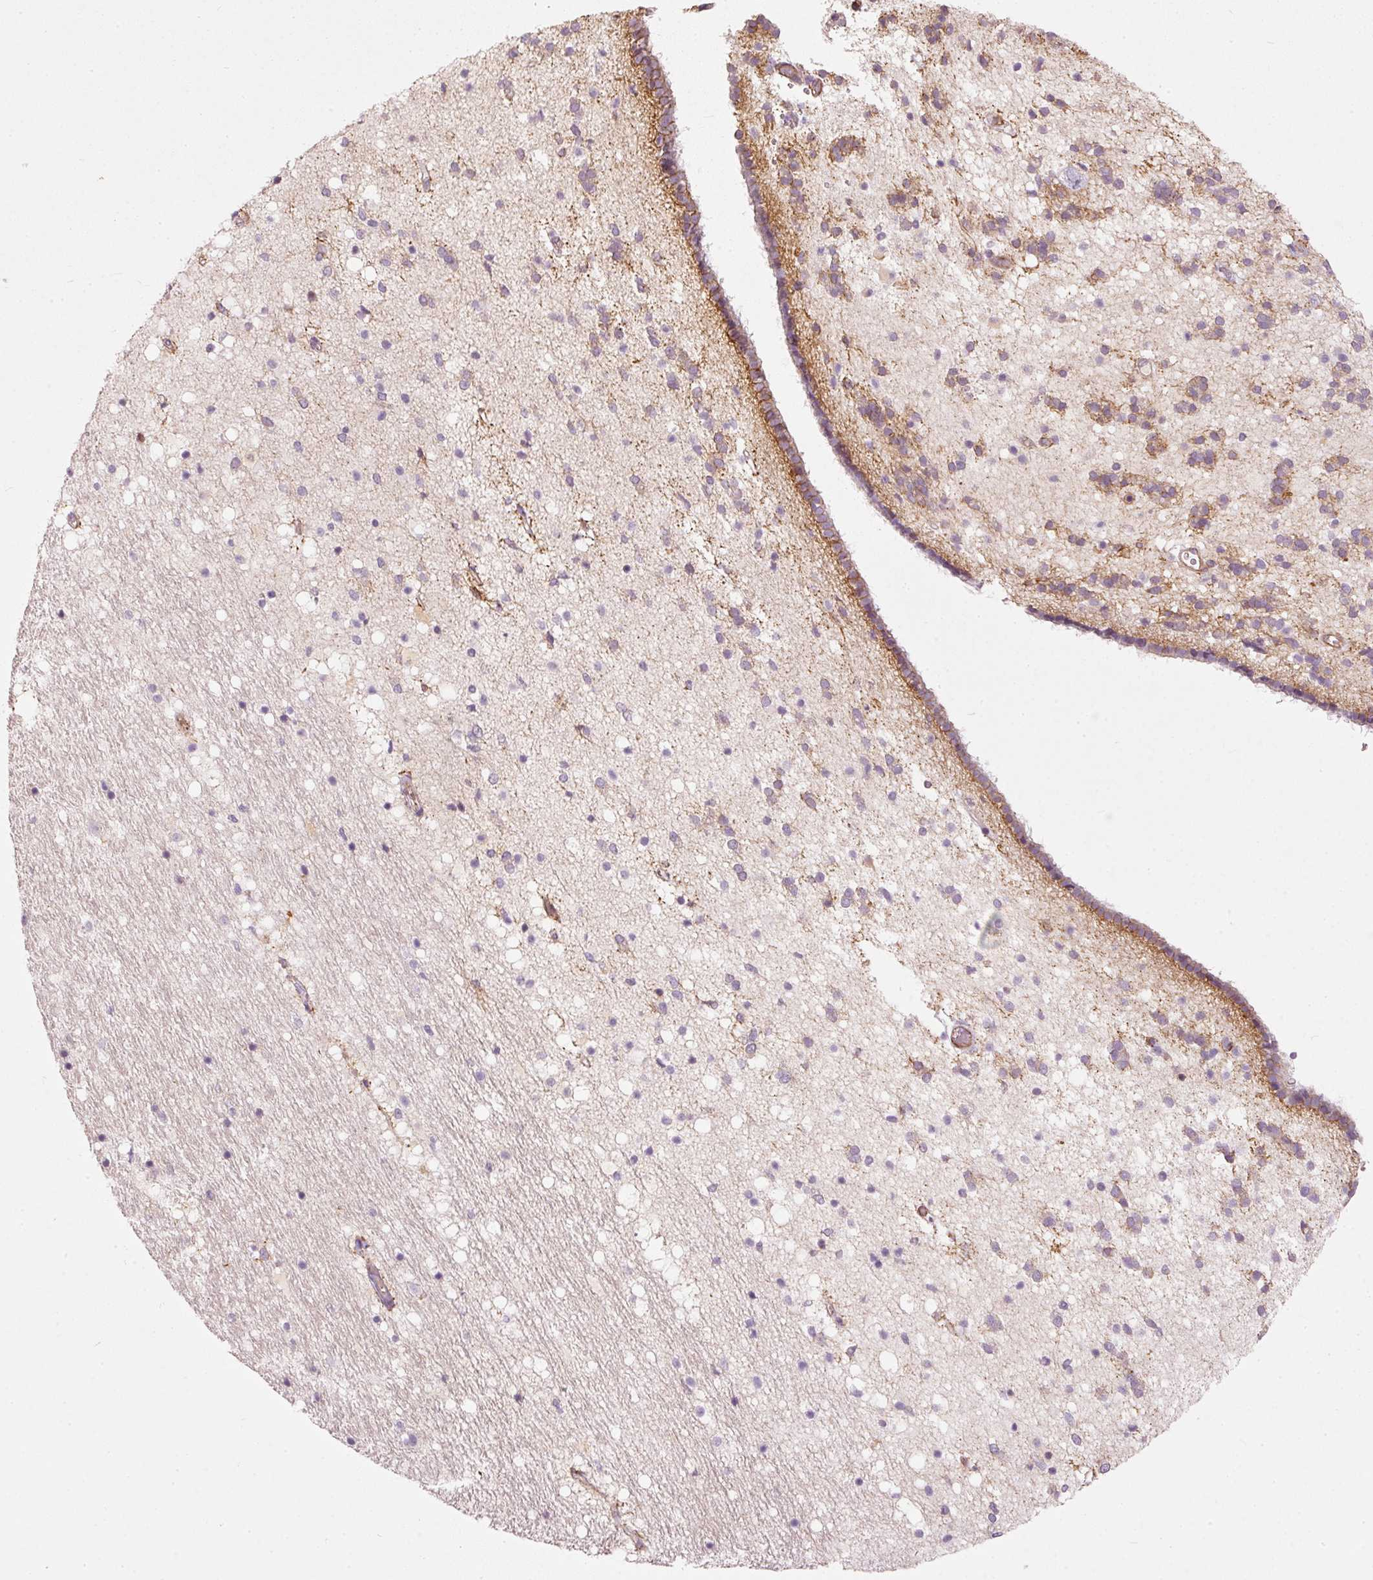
{"staining": {"intensity": "negative", "quantity": "none", "location": "none"}, "tissue": "caudate", "cell_type": "Glial cells", "image_type": "normal", "snomed": [{"axis": "morphology", "description": "Normal tissue, NOS"}, {"axis": "topography", "description": "Lateral ventricle wall"}], "caption": "Immunohistochemistry micrograph of unremarkable caudate: caudate stained with DAB (3,3'-diaminobenzidine) demonstrates no significant protein positivity in glial cells. (DAB immunohistochemistry (IHC) with hematoxylin counter stain).", "gene": "OSR2", "patient": {"sex": "male", "age": 37}}